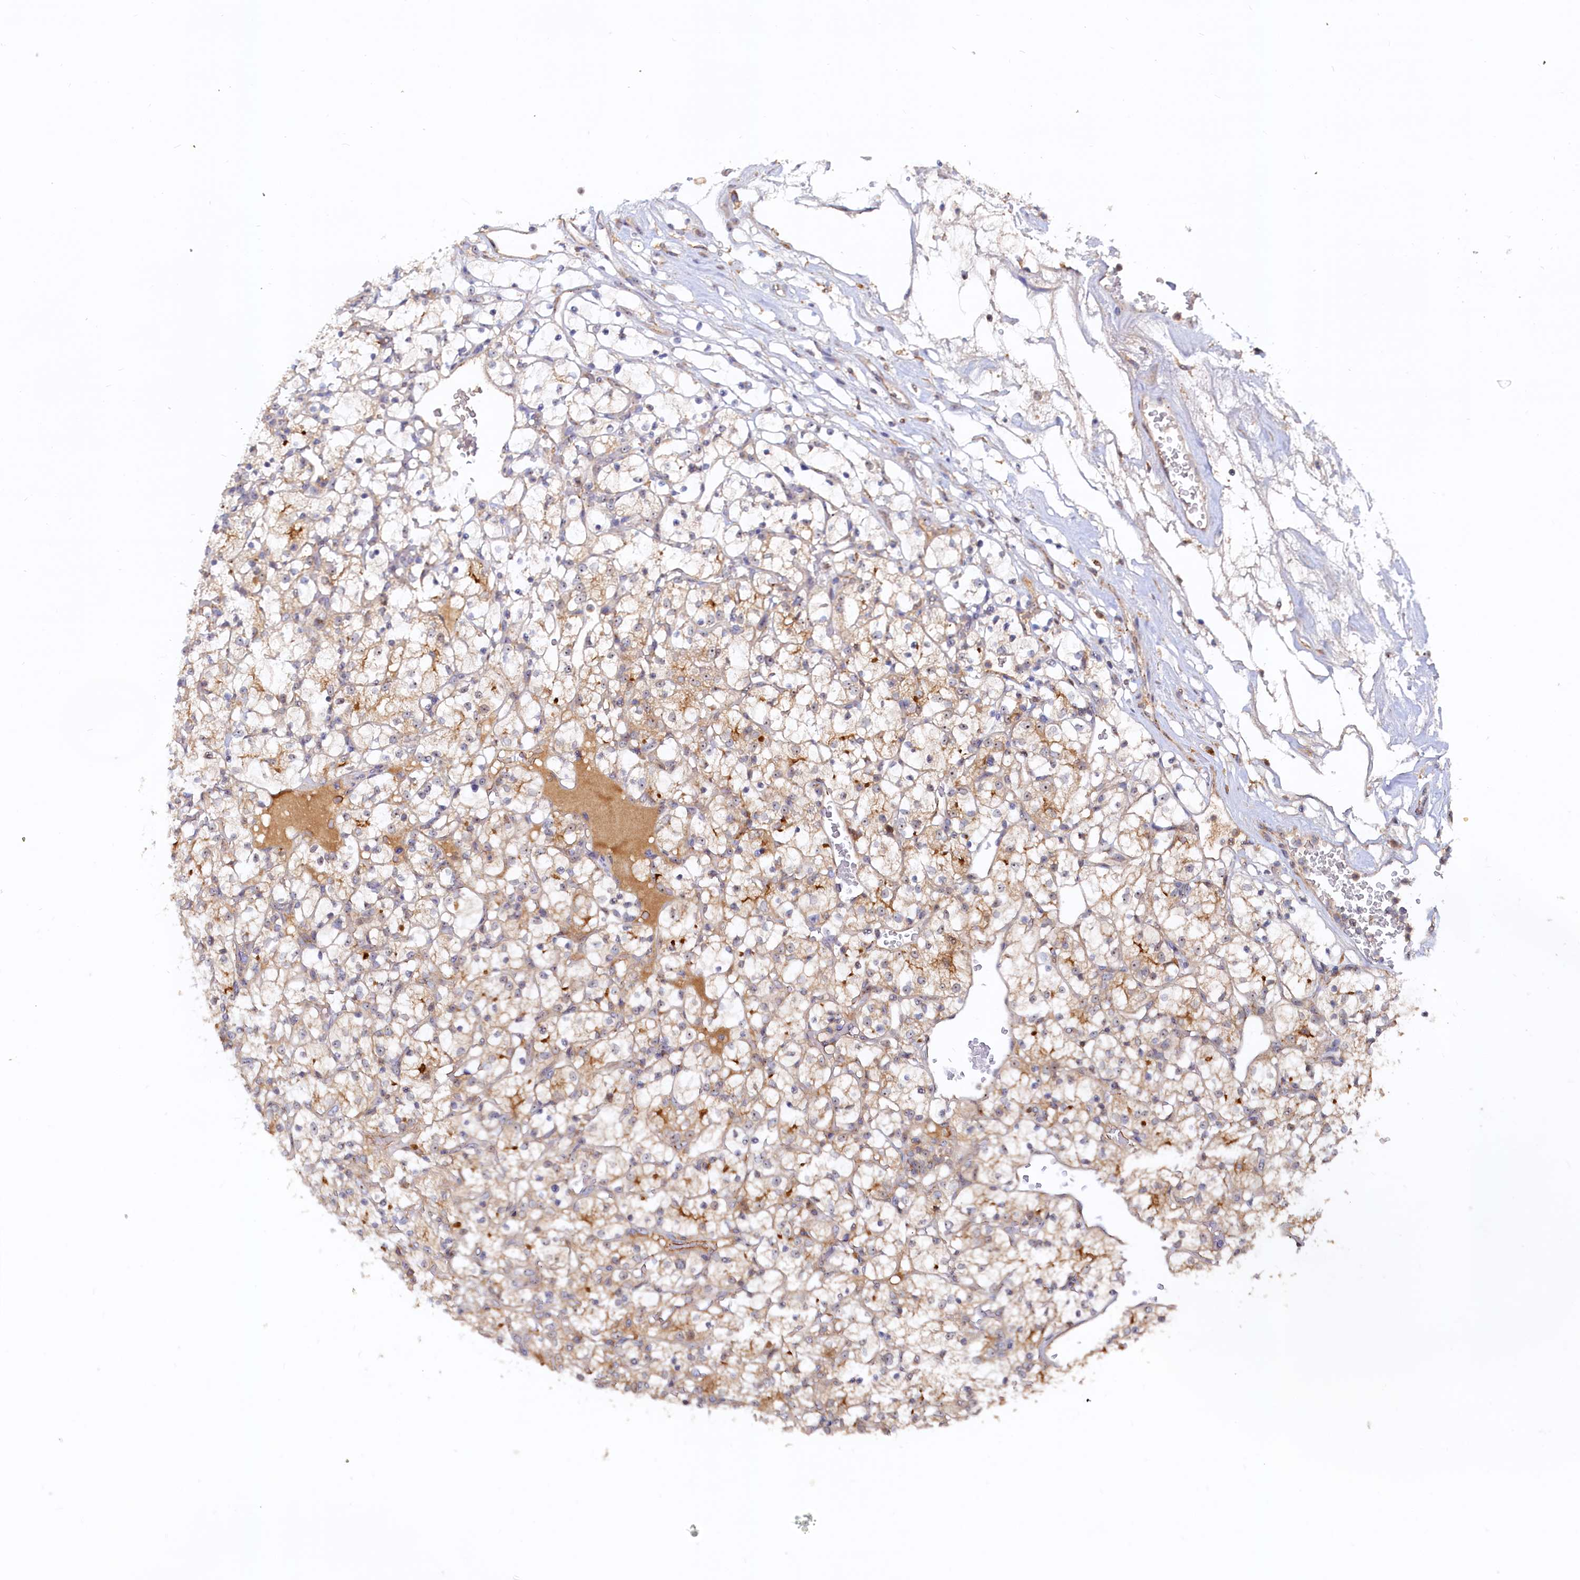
{"staining": {"intensity": "weak", "quantity": "<25%", "location": "cytoplasmic/membranous,nuclear"}, "tissue": "renal cancer", "cell_type": "Tumor cells", "image_type": "cancer", "snomed": [{"axis": "morphology", "description": "Adenocarcinoma, NOS"}, {"axis": "topography", "description": "Kidney"}], "caption": "The IHC image has no significant positivity in tumor cells of renal cancer tissue.", "gene": "RGS7BP", "patient": {"sex": "female", "age": 69}}